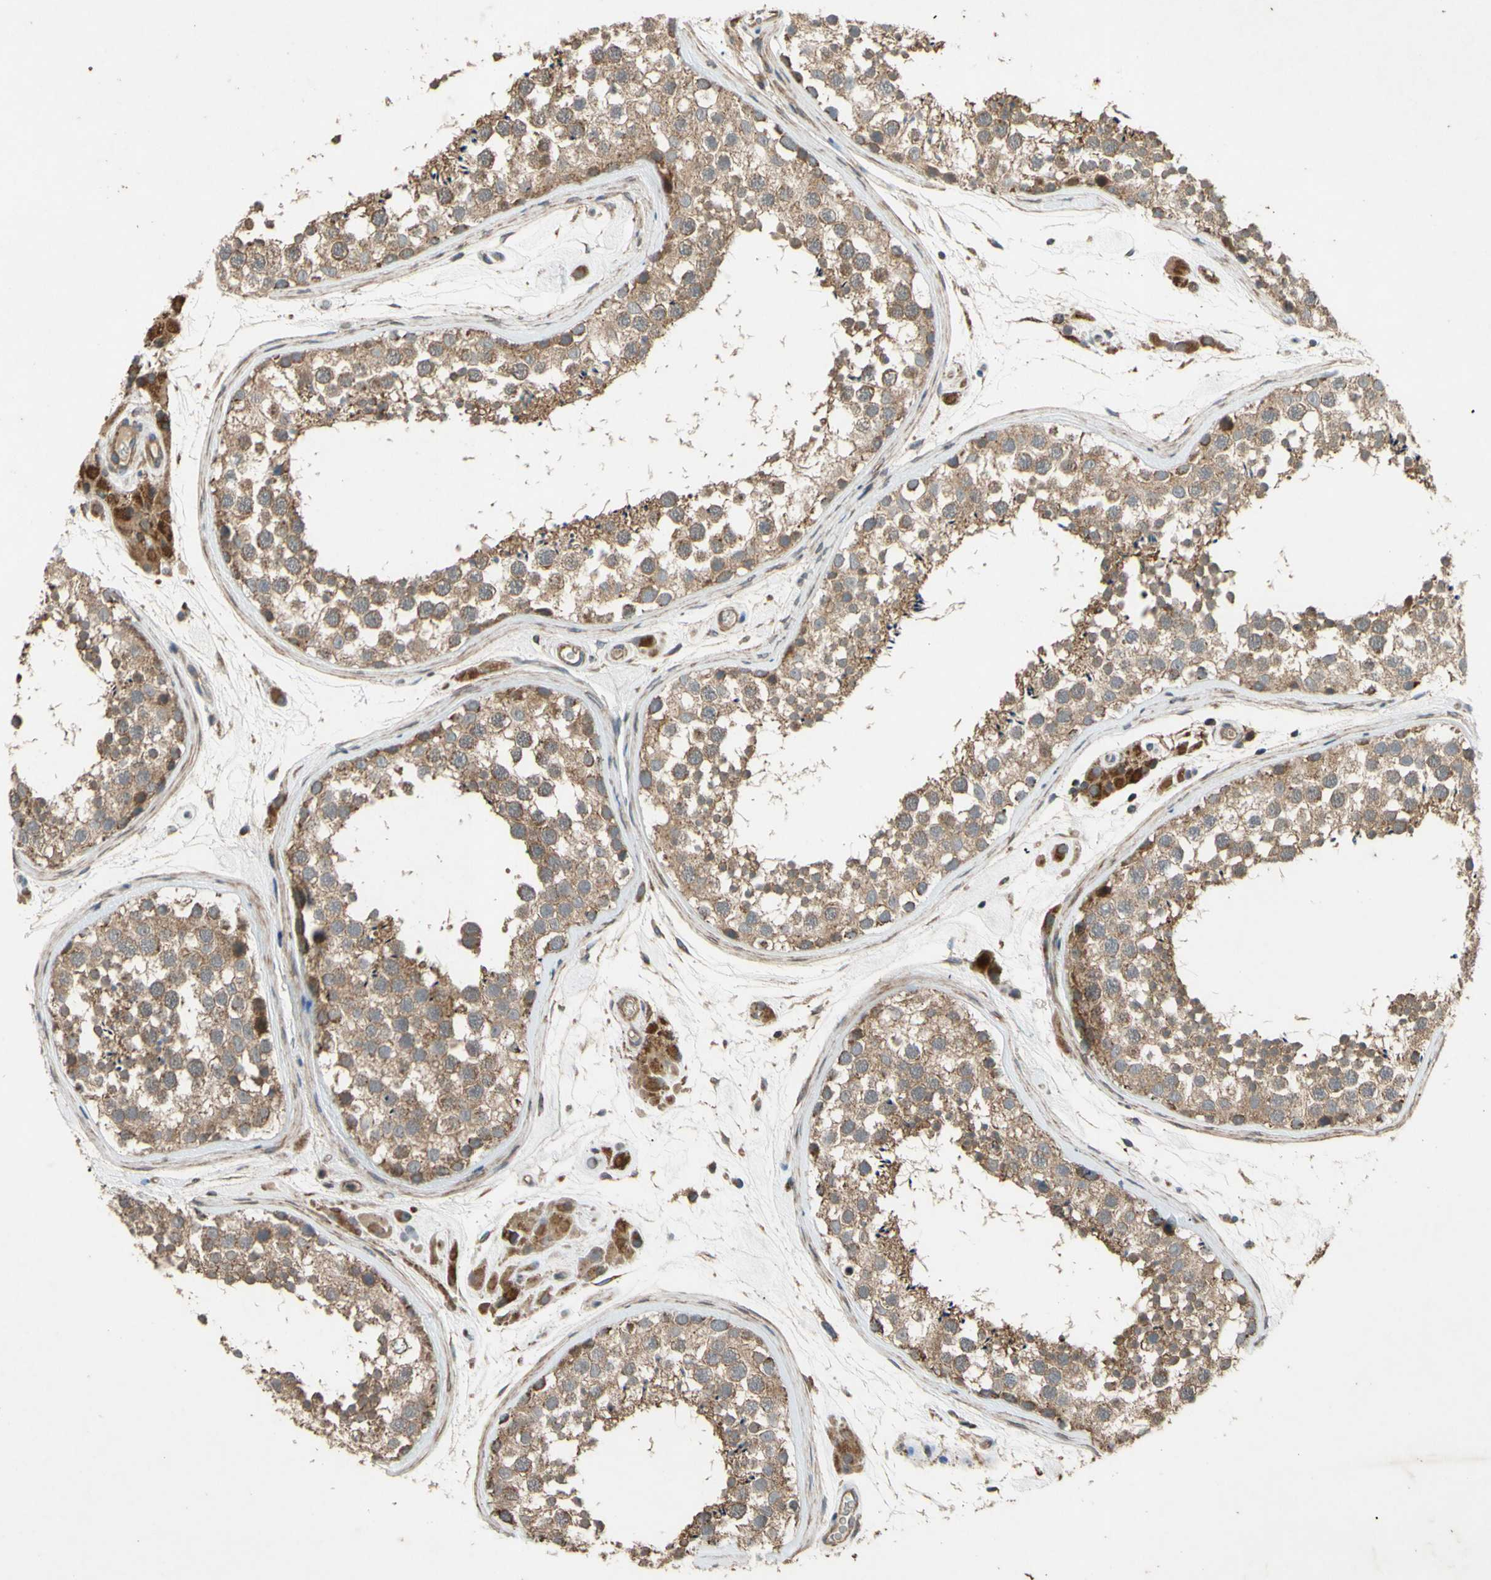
{"staining": {"intensity": "moderate", "quantity": "25%-75%", "location": "cytoplasmic/membranous"}, "tissue": "testis", "cell_type": "Cells in seminiferous ducts", "image_type": "normal", "snomed": [{"axis": "morphology", "description": "Normal tissue, NOS"}, {"axis": "topography", "description": "Testis"}], "caption": "Brown immunohistochemical staining in benign human testis exhibits moderate cytoplasmic/membranous staining in approximately 25%-75% of cells in seminiferous ducts. The staining is performed using DAB (3,3'-diaminobenzidine) brown chromogen to label protein expression. The nuclei are counter-stained blue using hematoxylin.", "gene": "PARD6A", "patient": {"sex": "male", "age": 46}}